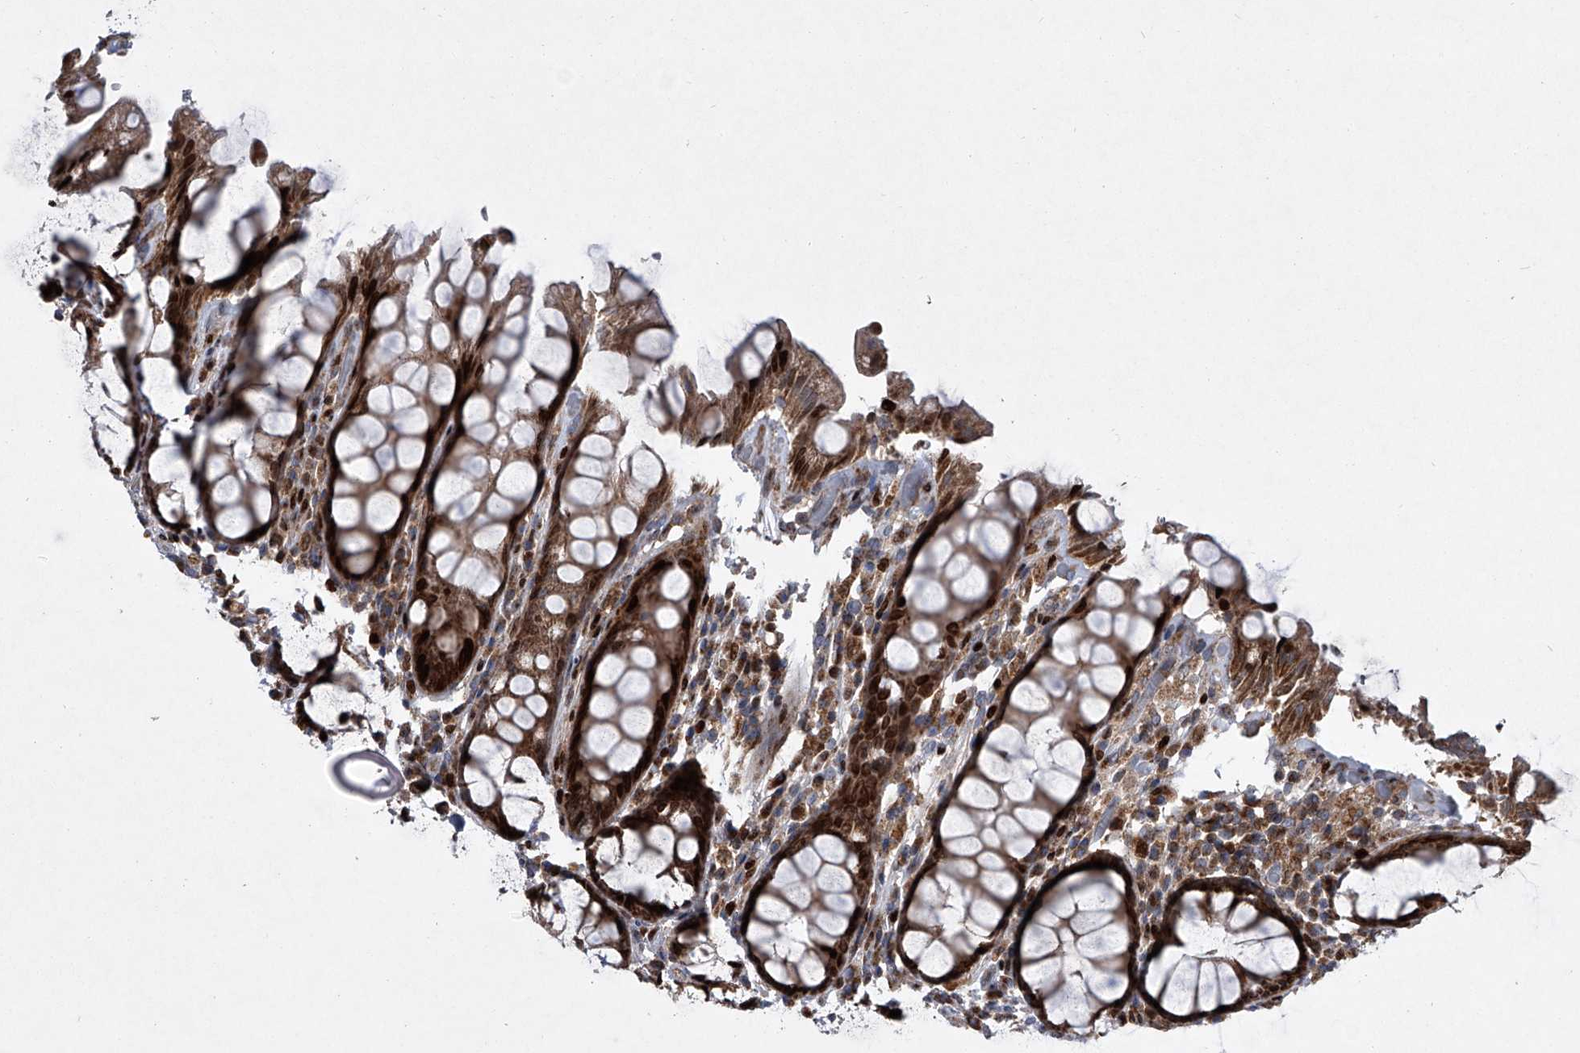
{"staining": {"intensity": "strong", "quantity": ">75%", "location": "cytoplasmic/membranous,nuclear"}, "tissue": "rectum", "cell_type": "Glandular cells", "image_type": "normal", "snomed": [{"axis": "morphology", "description": "Normal tissue, NOS"}, {"axis": "topography", "description": "Rectum"}], "caption": "DAB (3,3'-diaminobenzidine) immunohistochemical staining of normal human rectum shows strong cytoplasmic/membranous,nuclear protein staining in approximately >75% of glandular cells.", "gene": "STRADA", "patient": {"sex": "male", "age": 64}}